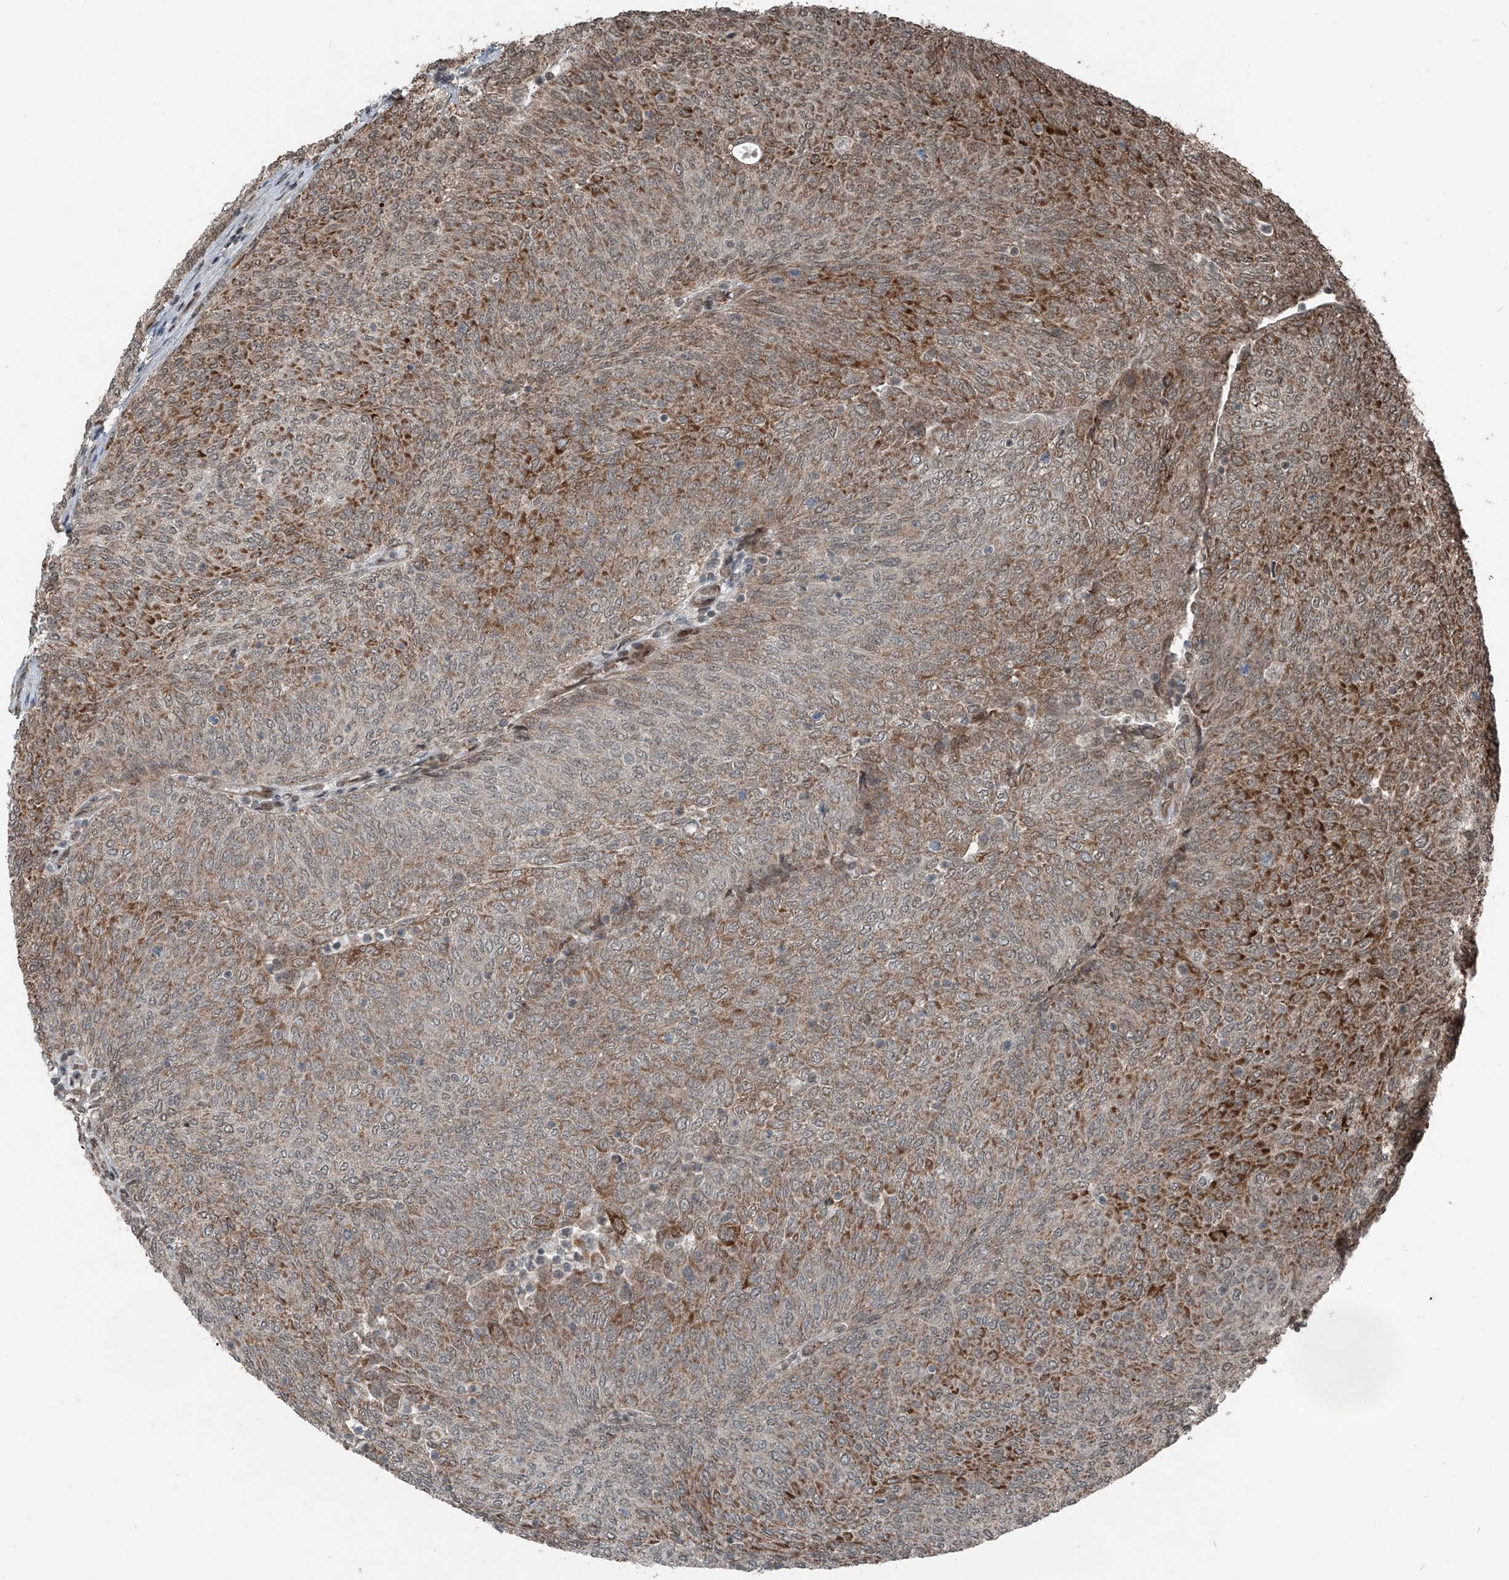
{"staining": {"intensity": "moderate", "quantity": ">75%", "location": "cytoplasmic/membranous"}, "tissue": "urothelial cancer", "cell_type": "Tumor cells", "image_type": "cancer", "snomed": [{"axis": "morphology", "description": "Urothelial carcinoma, Low grade"}, {"axis": "topography", "description": "Urinary bladder"}], "caption": "A histopathology image of urothelial carcinoma (low-grade) stained for a protein displays moderate cytoplasmic/membranous brown staining in tumor cells. Nuclei are stained in blue.", "gene": "ZNF570", "patient": {"sex": "female", "age": 79}}